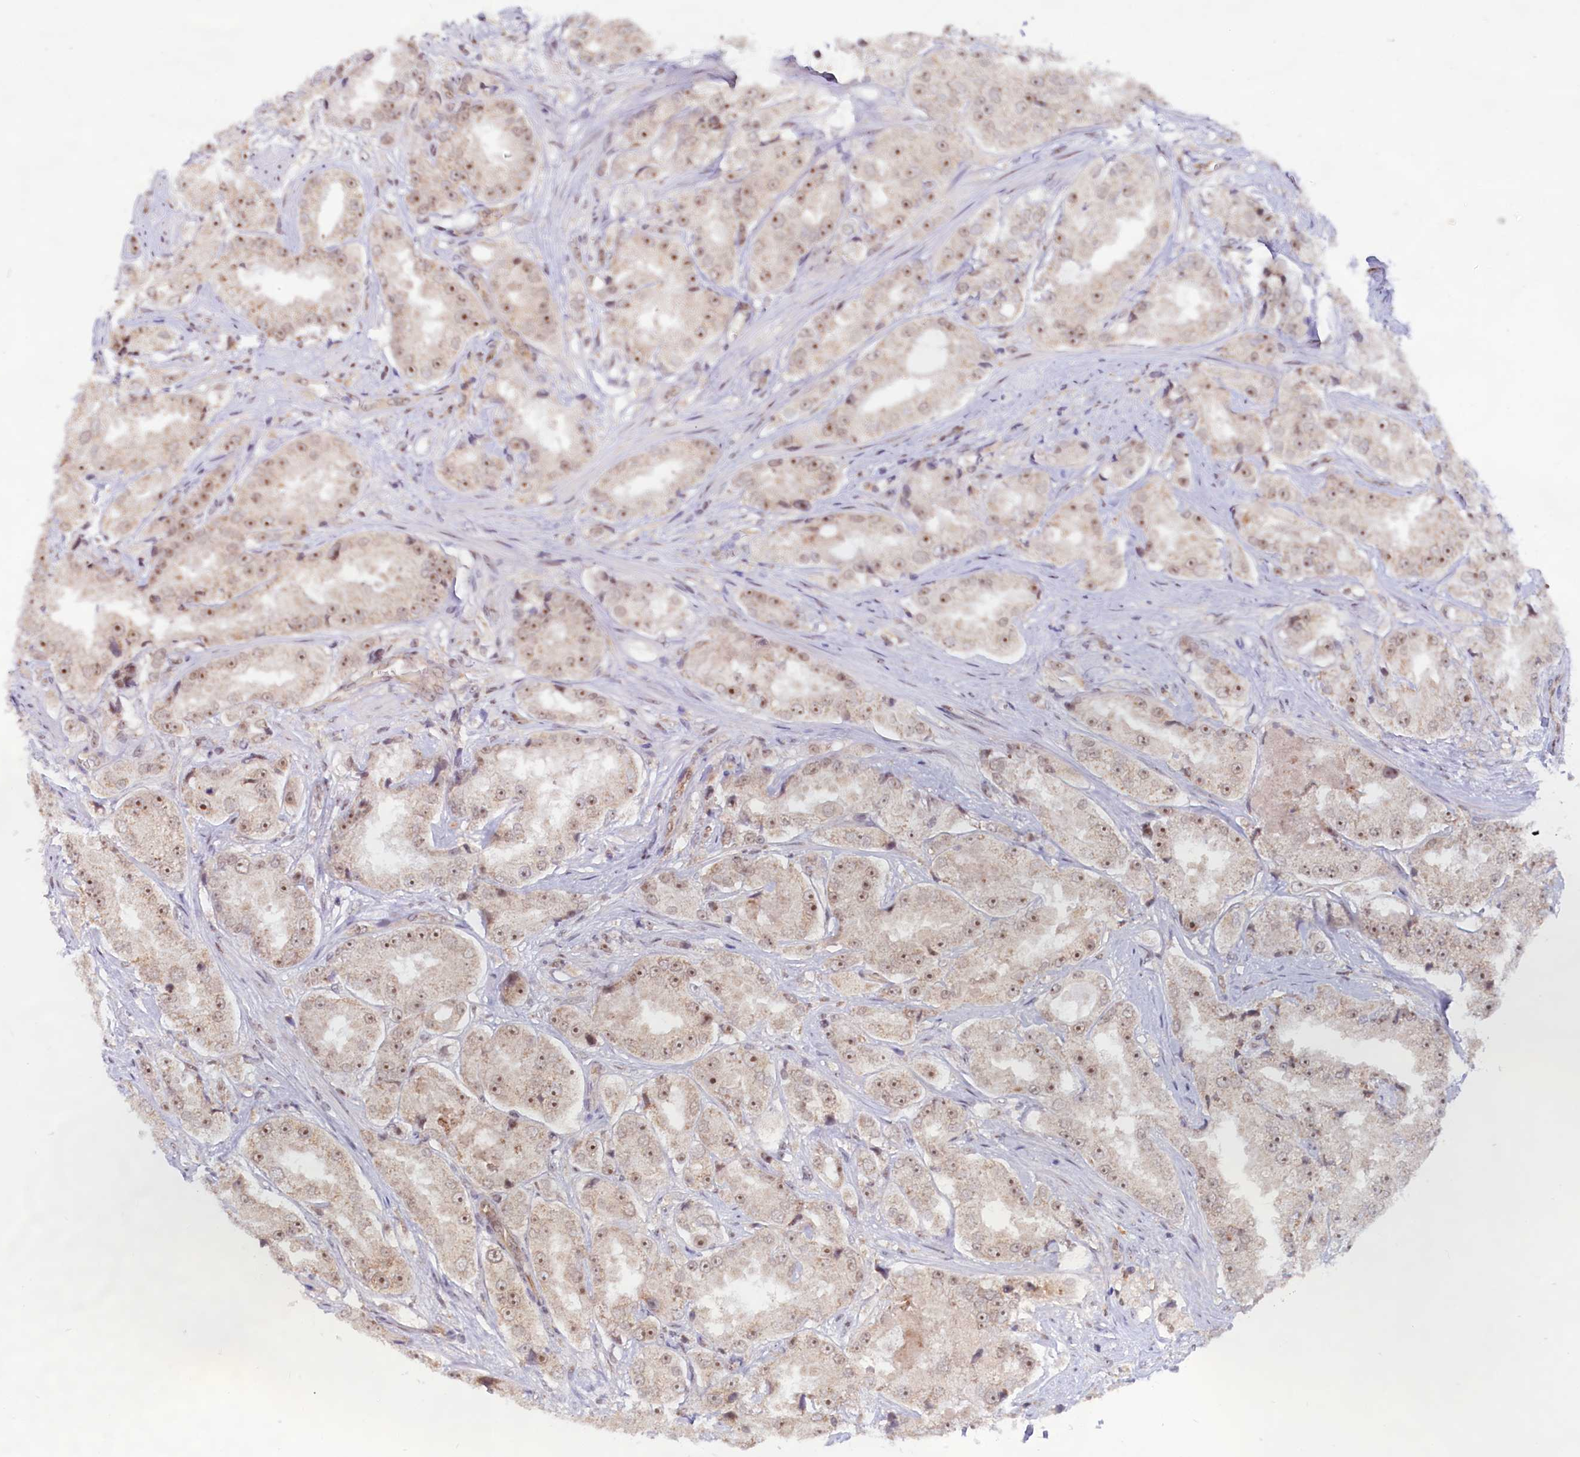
{"staining": {"intensity": "moderate", "quantity": "25%-75%", "location": "nuclear"}, "tissue": "prostate cancer", "cell_type": "Tumor cells", "image_type": "cancer", "snomed": [{"axis": "morphology", "description": "Adenocarcinoma, High grade"}, {"axis": "topography", "description": "Prostate"}], "caption": "Protein positivity by immunohistochemistry (IHC) exhibits moderate nuclear staining in about 25%-75% of tumor cells in prostate cancer (high-grade adenocarcinoma).", "gene": "C1D", "patient": {"sex": "male", "age": 73}}